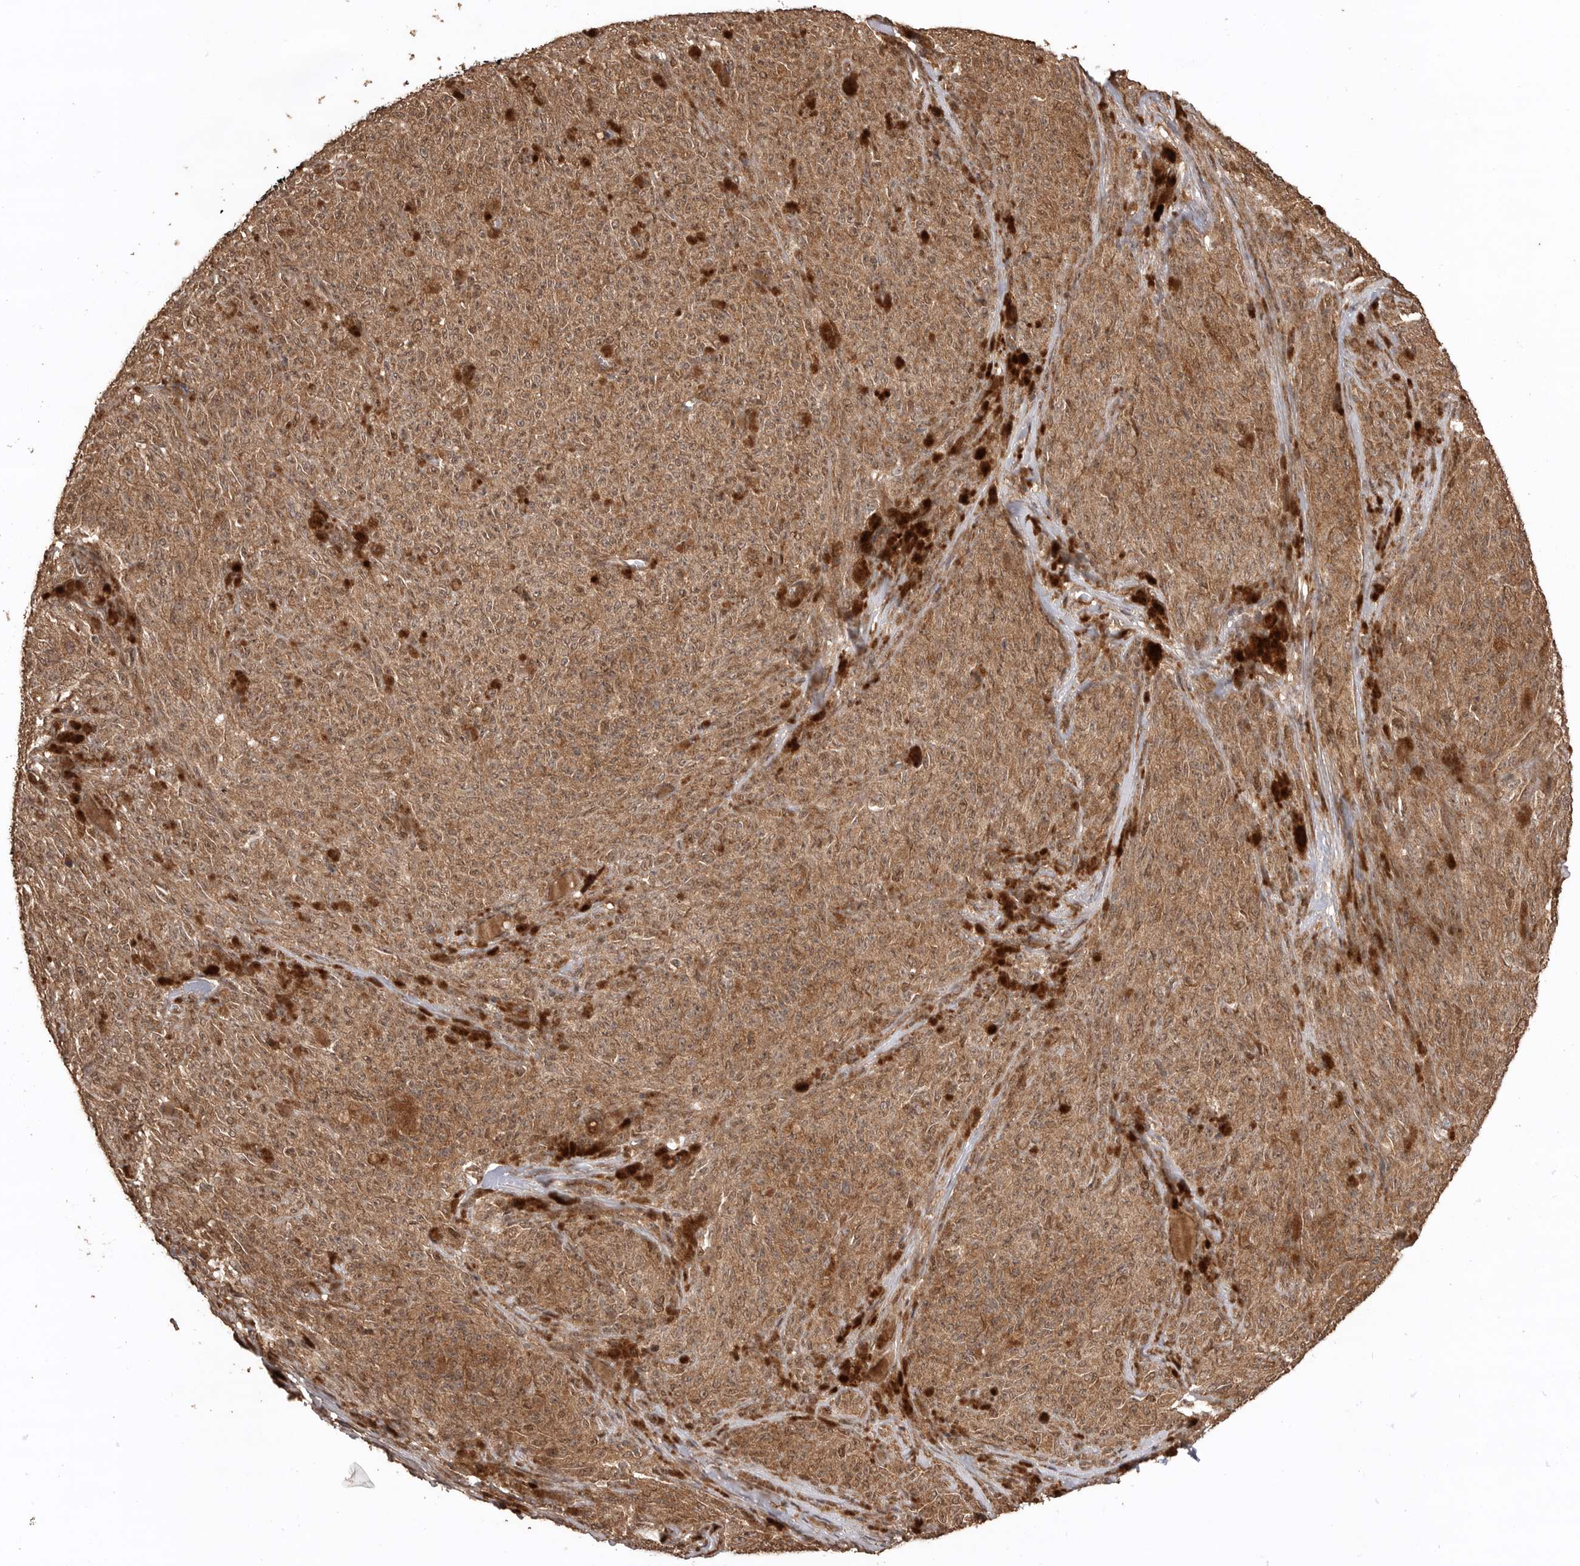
{"staining": {"intensity": "moderate", "quantity": ">75%", "location": "cytoplasmic/membranous"}, "tissue": "melanoma", "cell_type": "Tumor cells", "image_type": "cancer", "snomed": [{"axis": "morphology", "description": "Malignant melanoma, NOS"}, {"axis": "topography", "description": "Skin"}], "caption": "This histopathology image demonstrates IHC staining of human malignant melanoma, with medium moderate cytoplasmic/membranous staining in about >75% of tumor cells.", "gene": "BOC", "patient": {"sex": "female", "age": 82}}